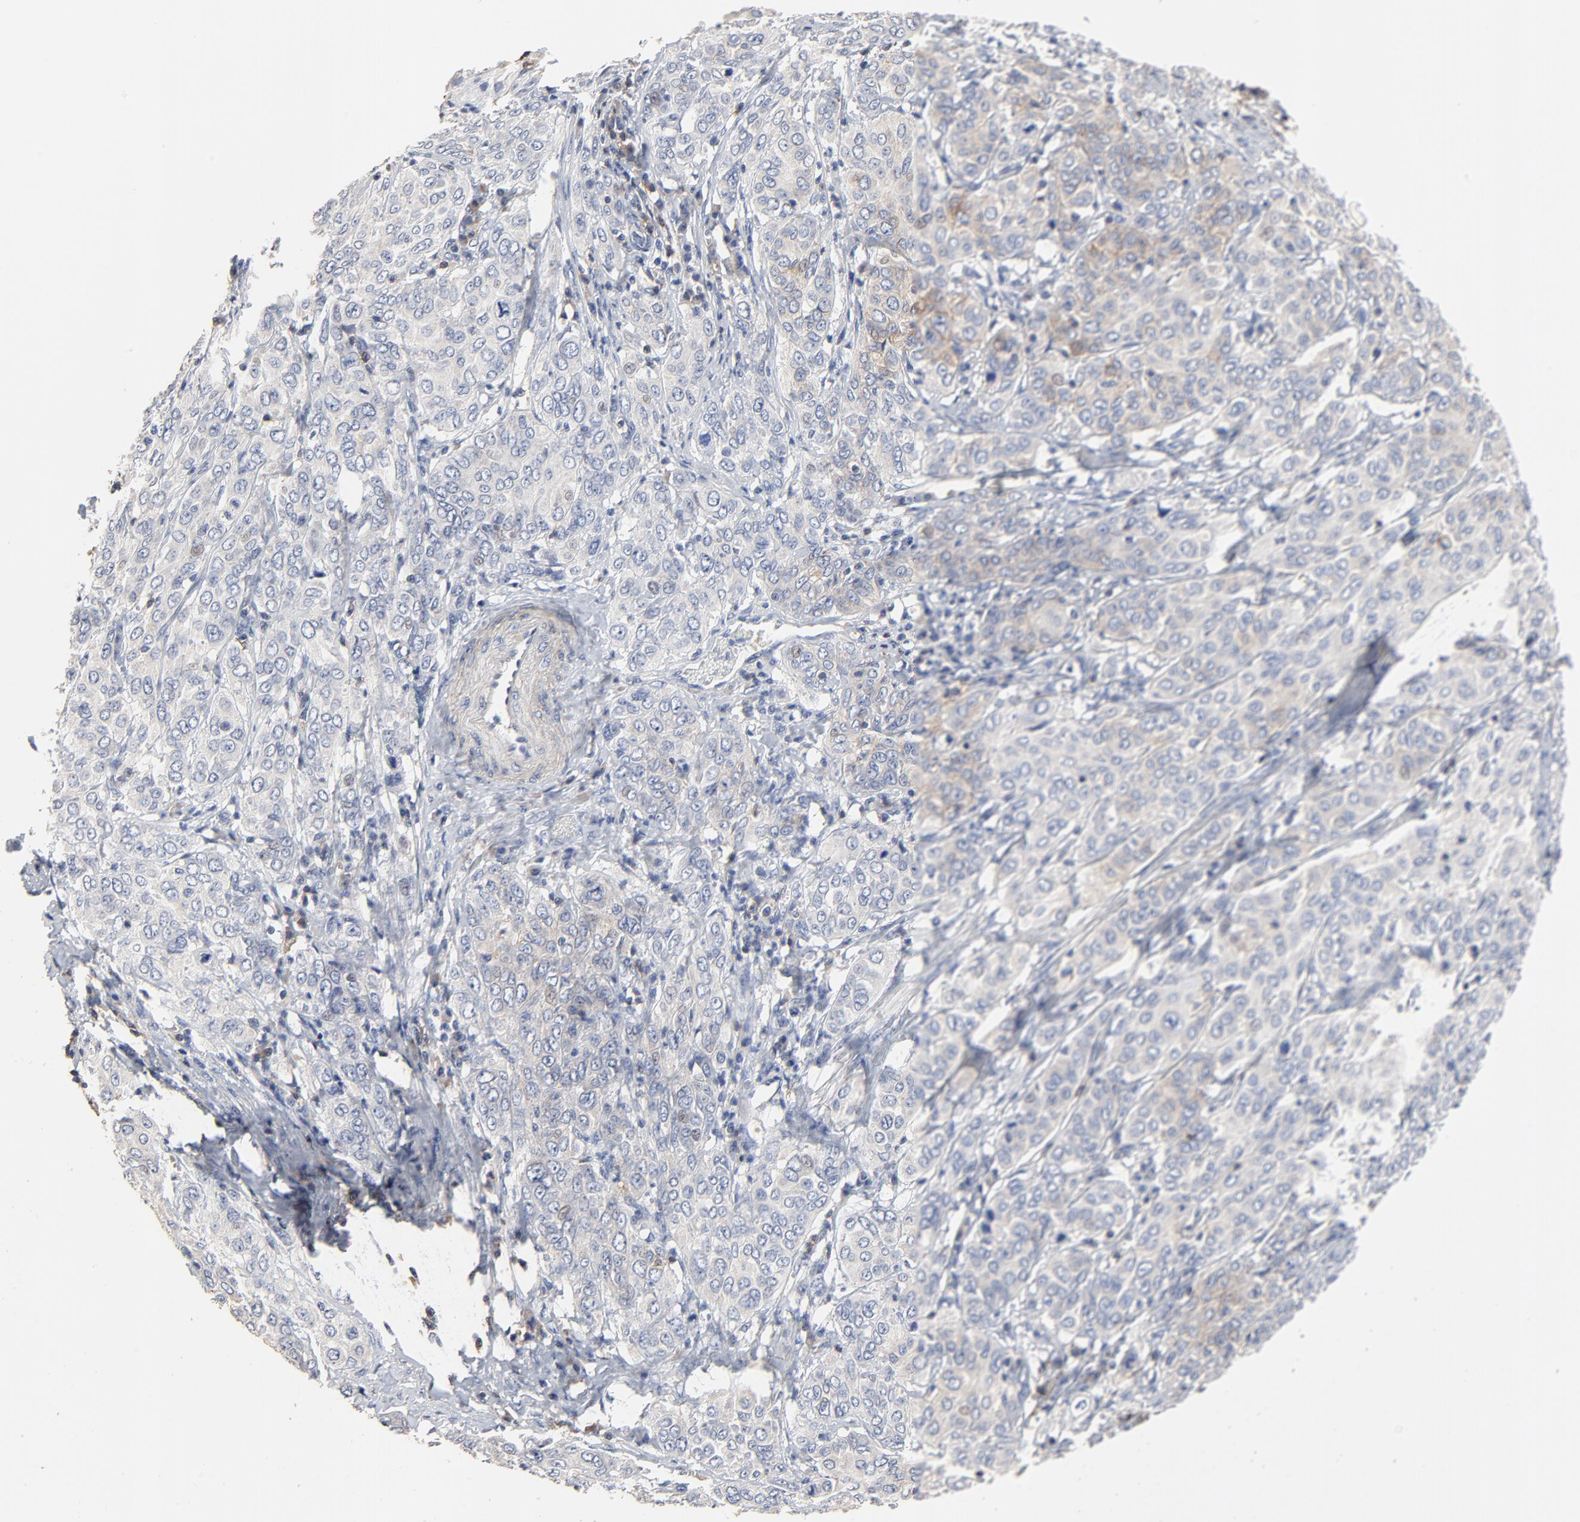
{"staining": {"intensity": "weak", "quantity": "<25%", "location": "cytoplasmic/membranous"}, "tissue": "cervical cancer", "cell_type": "Tumor cells", "image_type": "cancer", "snomed": [{"axis": "morphology", "description": "Squamous cell carcinoma, NOS"}, {"axis": "topography", "description": "Cervix"}], "caption": "The immunohistochemistry image has no significant staining in tumor cells of squamous cell carcinoma (cervical) tissue.", "gene": "SKAP1", "patient": {"sex": "female", "age": 38}}